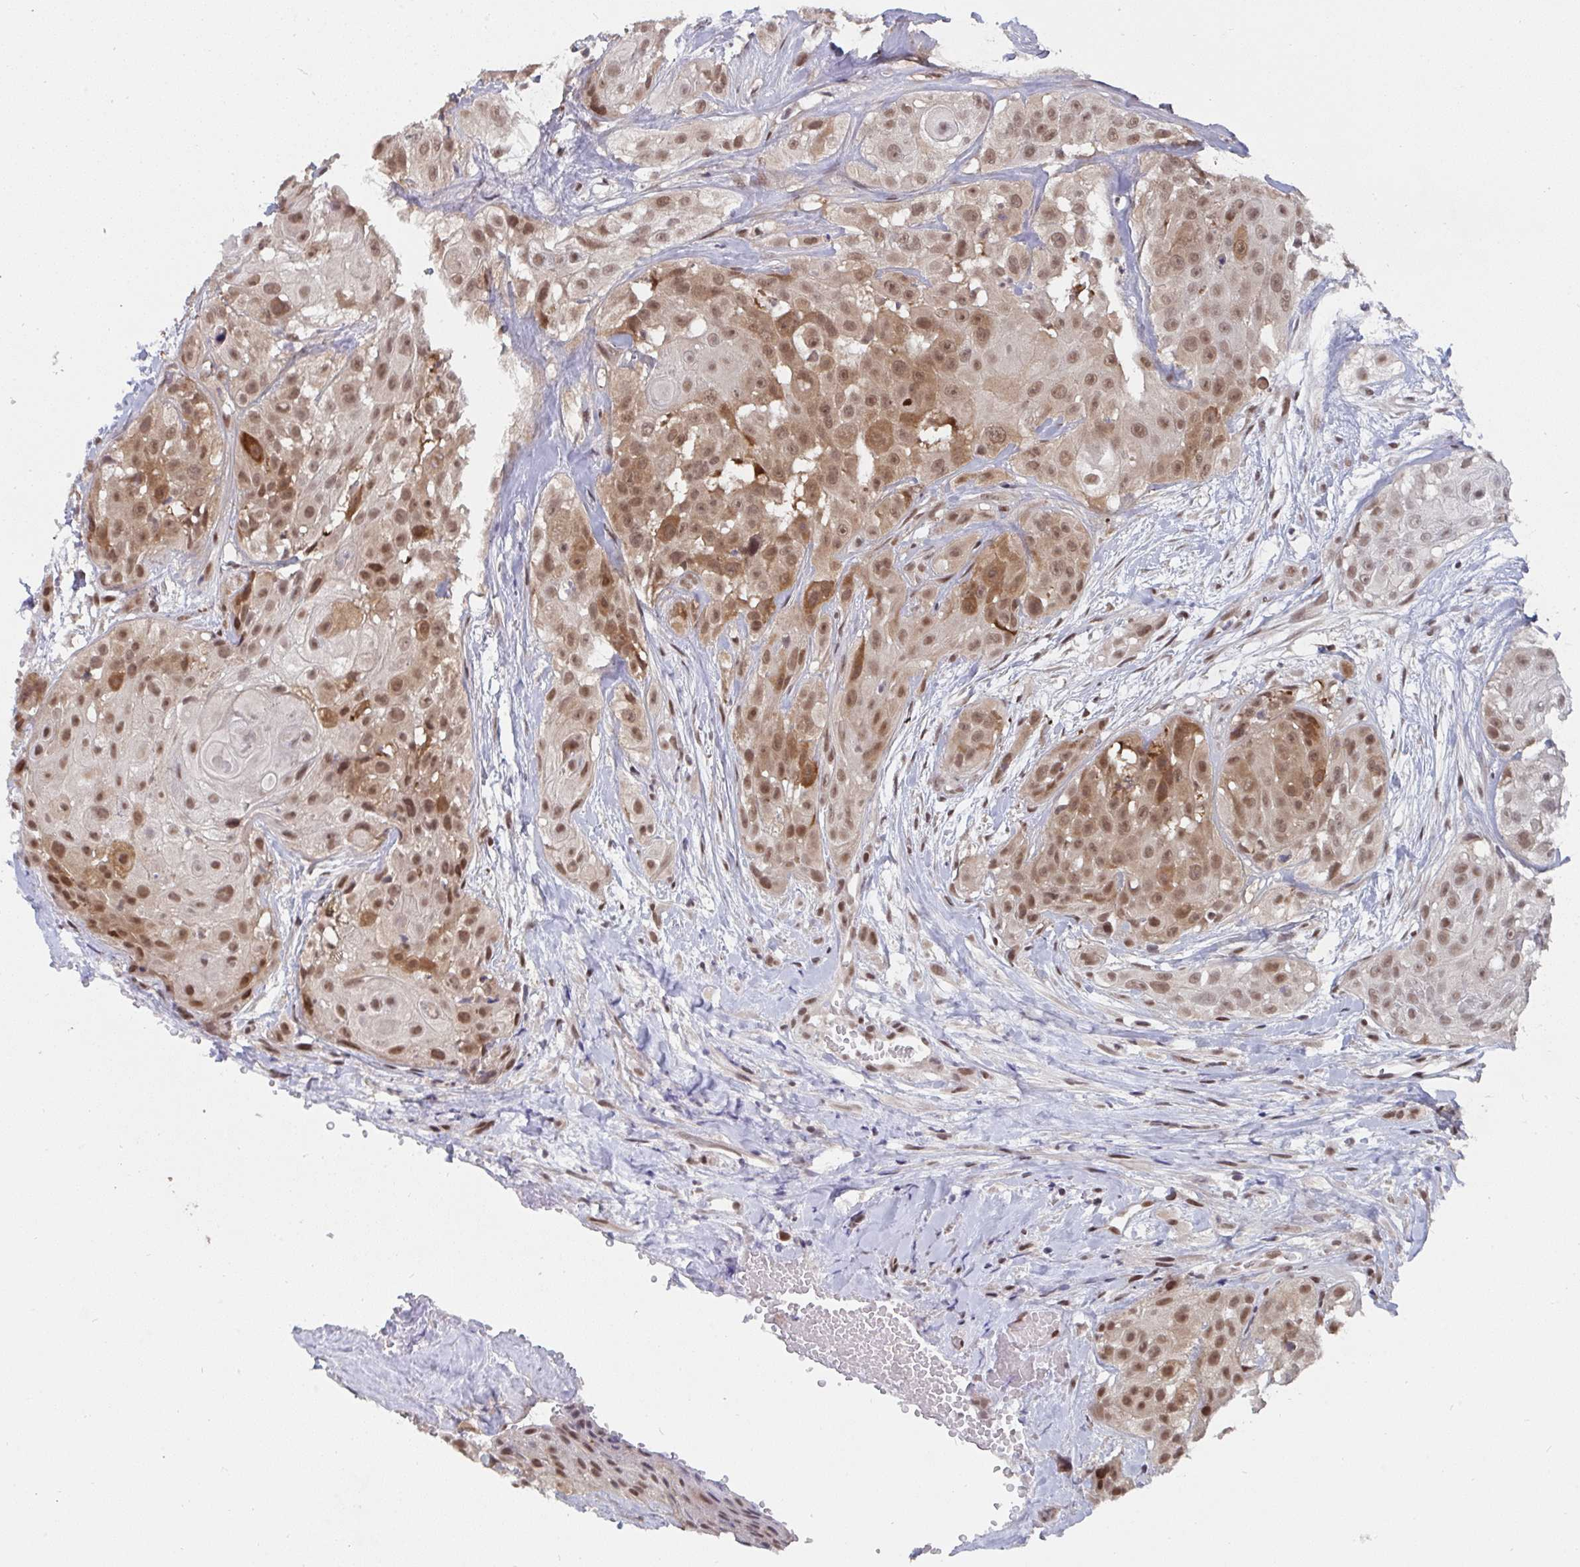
{"staining": {"intensity": "moderate", "quantity": ">75%", "location": "cytoplasmic/membranous,nuclear"}, "tissue": "head and neck cancer", "cell_type": "Tumor cells", "image_type": "cancer", "snomed": [{"axis": "morphology", "description": "Squamous cell carcinoma, NOS"}, {"axis": "topography", "description": "Head-Neck"}], "caption": "Immunohistochemical staining of human squamous cell carcinoma (head and neck) displays medium levels of moderate cytoplasmic/membranous and nuclear positivity in about >75% of tumor cells.", "gene": "JMJD1C", "patient": {"sex": "male", "age": 83}}